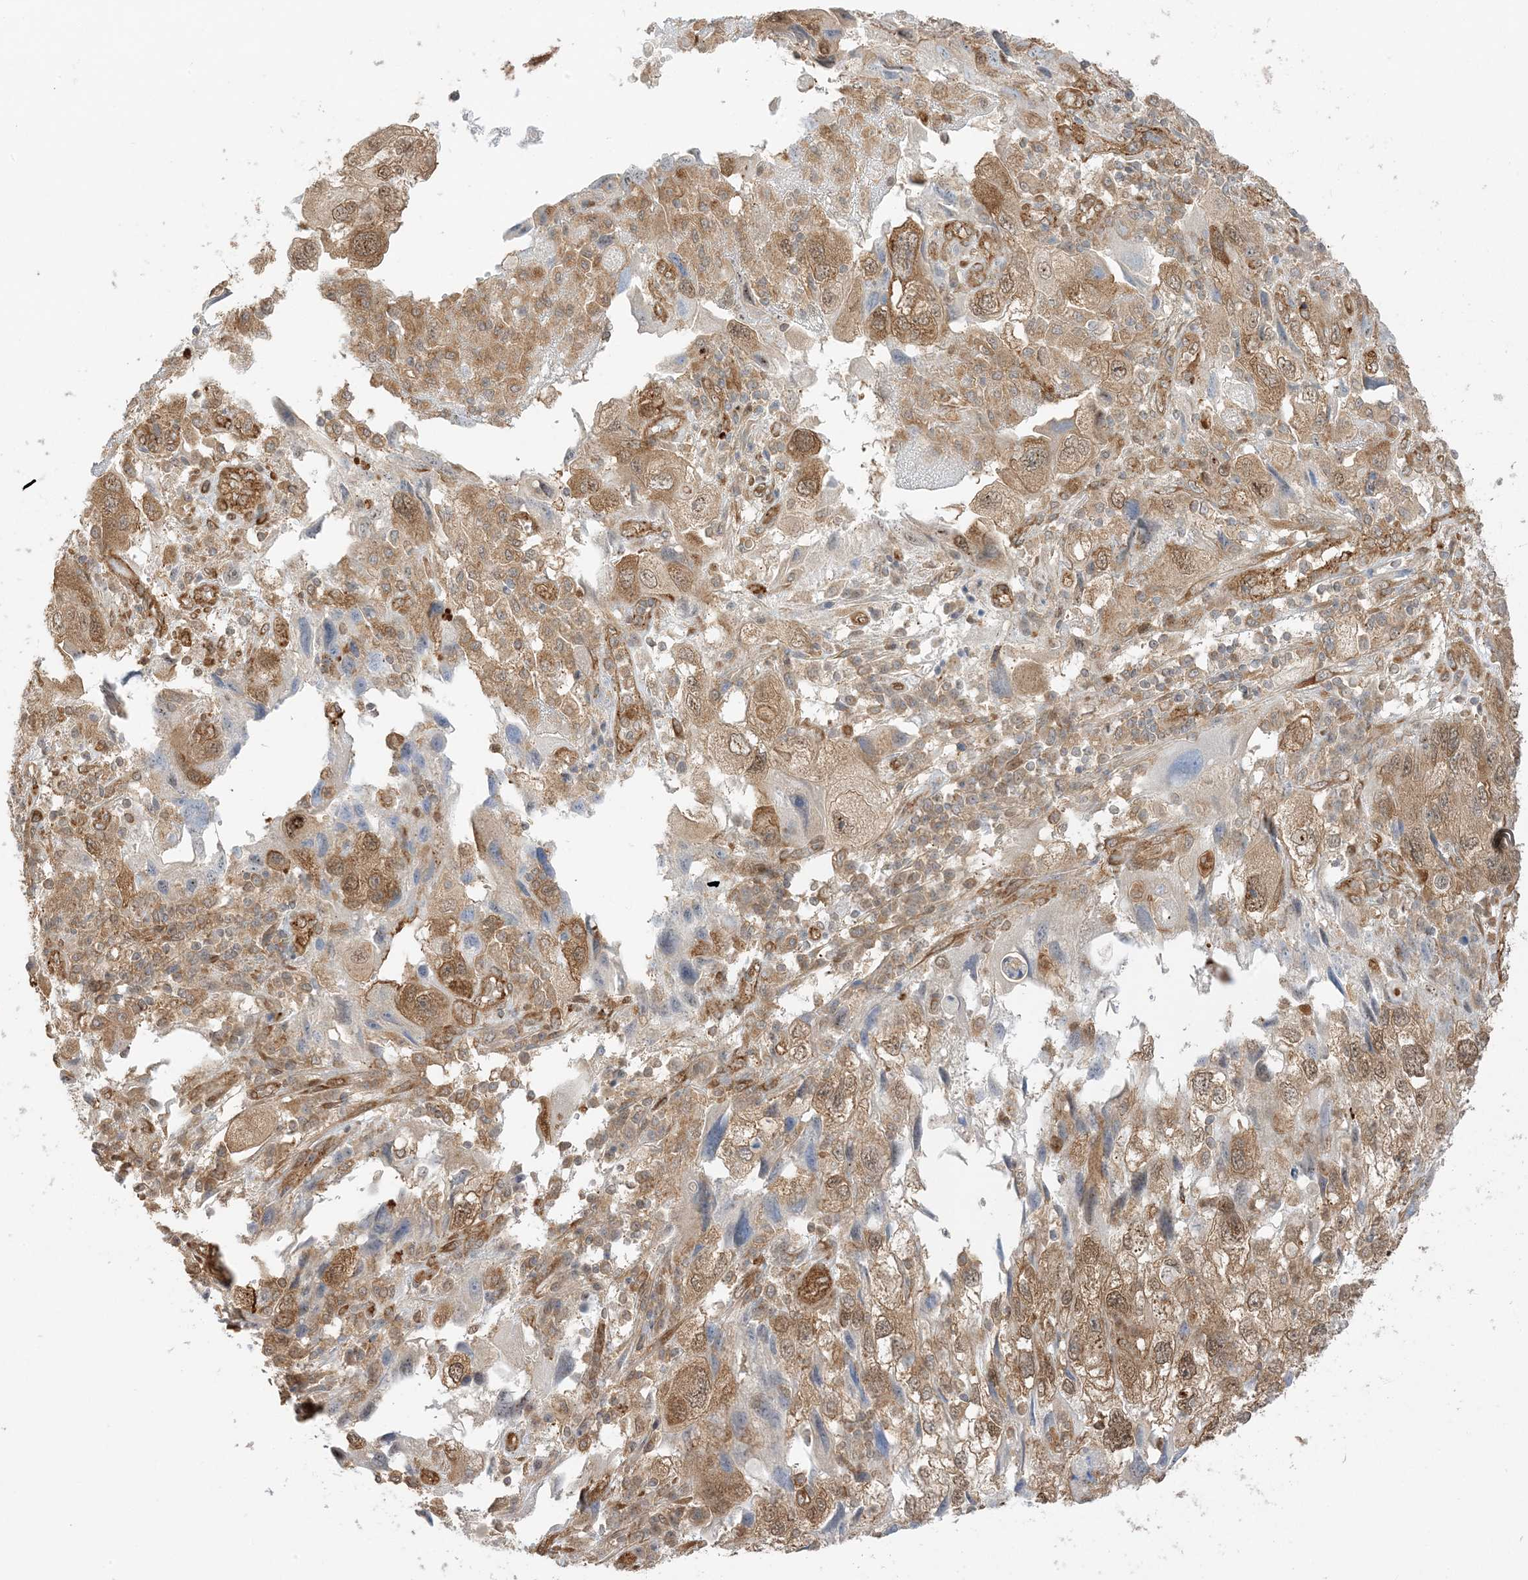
{"staining": {"intensity": "moderate", "quantity": ">75%", "location": "cytoplasmic/membranous"}, "tissue": "endometrial cancer", "cell_type": "Tumor cells", "image_type": "cancer", "snomed": [{"axis": "morphology", "description": "Adenocarcinoma, NOS"}, {"axis": "topography", "description": "Endometrium"}], "caption": "Immunohistochemical staining of human endometrial adenocarcinoma demonstrates medium levels of moderate cytoplasmic/membranous positivity in about >75% of tumor cells. (DAB (3,3'-diaminobenzidine) IHC with brightfield microscopy, high magnification).", "gene": "UBAP2L", "patient": {"sex": "female", "age": 49}}